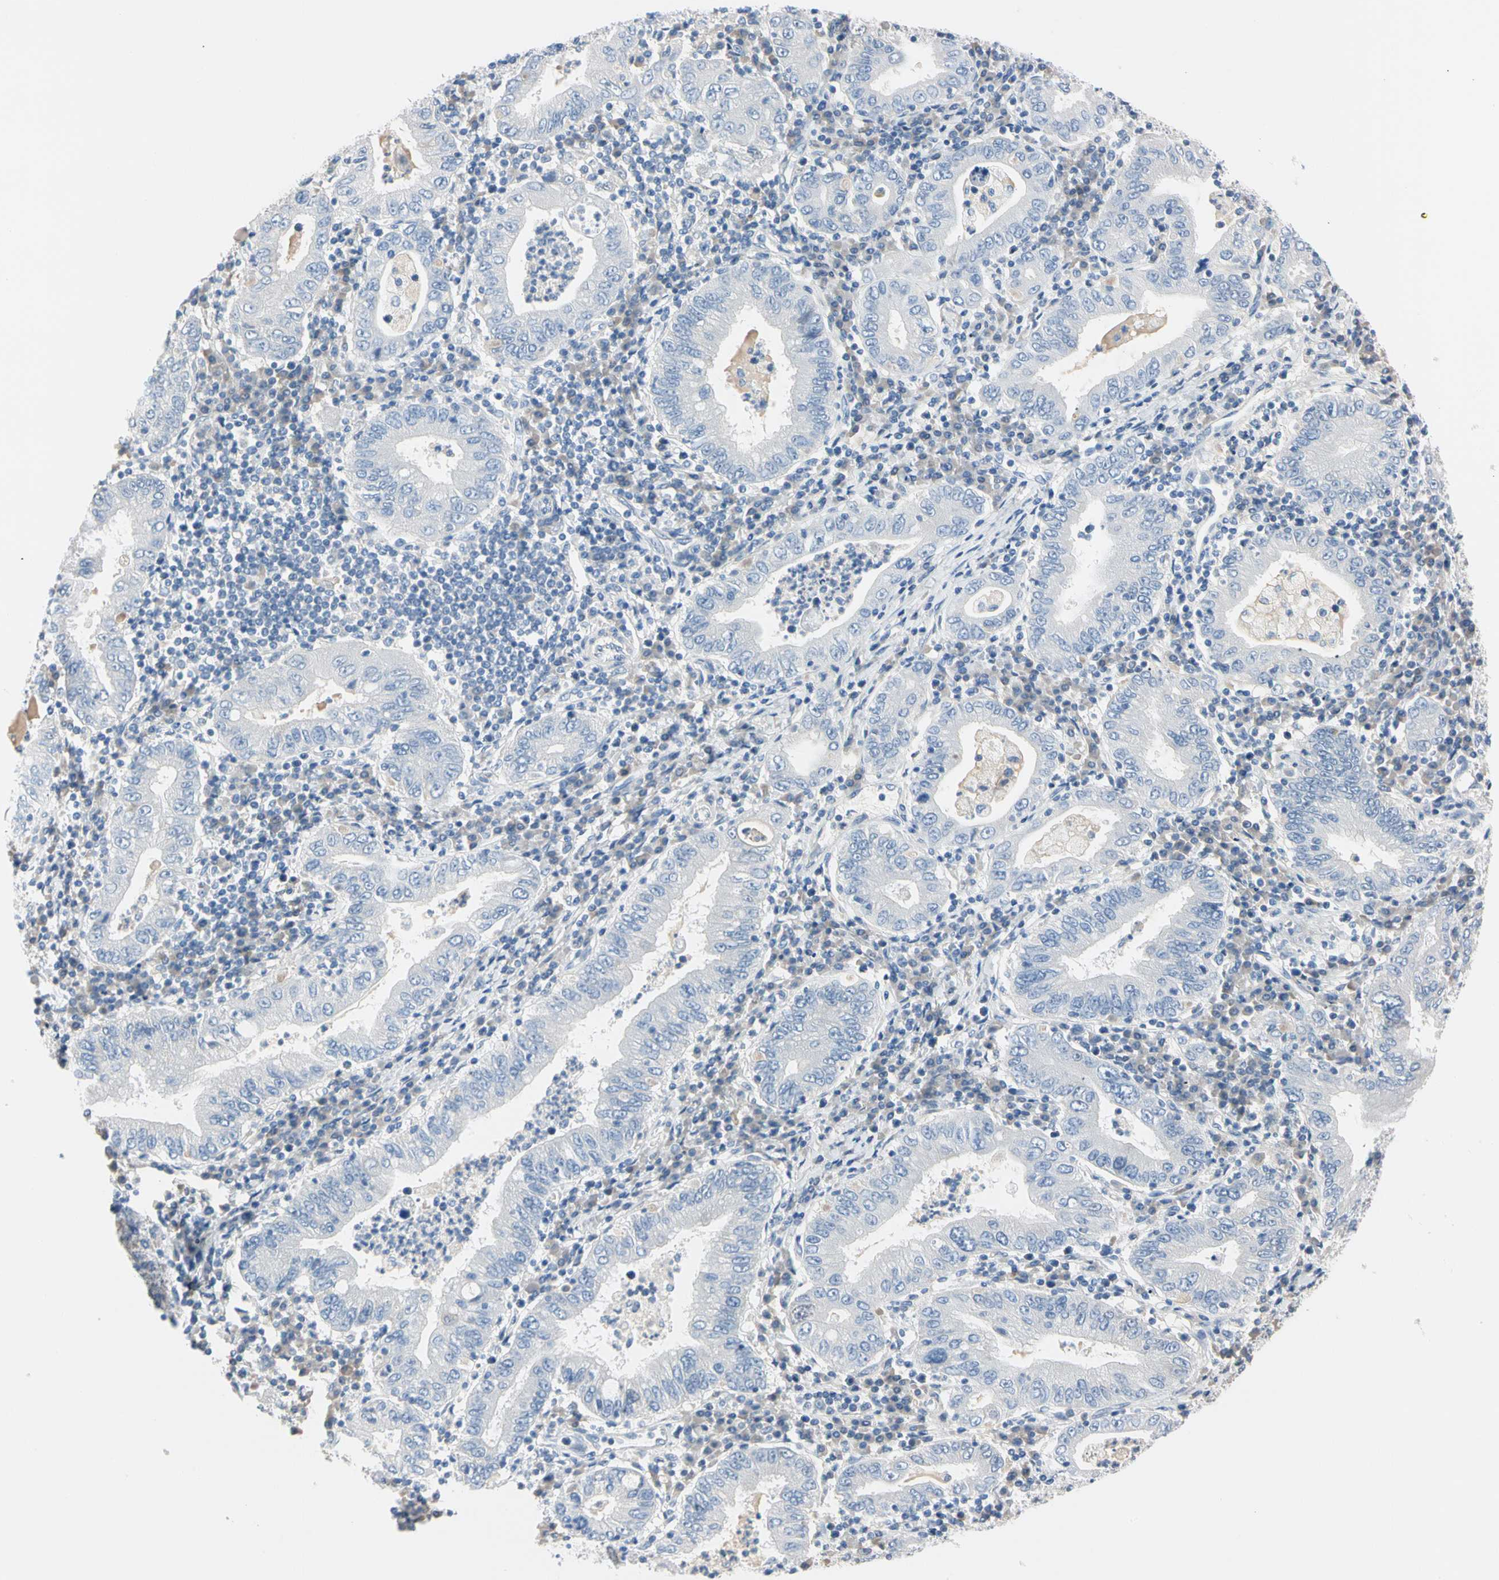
{"staining": {"intensity": "negative", "quantity": "none", "location": "none"}, "tissue": "stomach cancer", "cell_type": "Tumor cells", "image_type": "cancer", "snomed": [{"axis": "morphology", "description": "Normal tissue, NOS"}, {"axis": "morphology", "description": "Adenocarcinoma, NOS"}, {"axis": "topography", "description": "Esophagus"}, {"axis": "topography", "description": "Stomach, upper"}, {"axis": "topography", "description": "Peripheral nerve tissue"}], "caption": "This is an immunohistochemistry micrograph of human stomach cancer. There is no positivity in tumor cells.", "gene": "MARK1", "patient": {"sex": "male", "age": 62}}